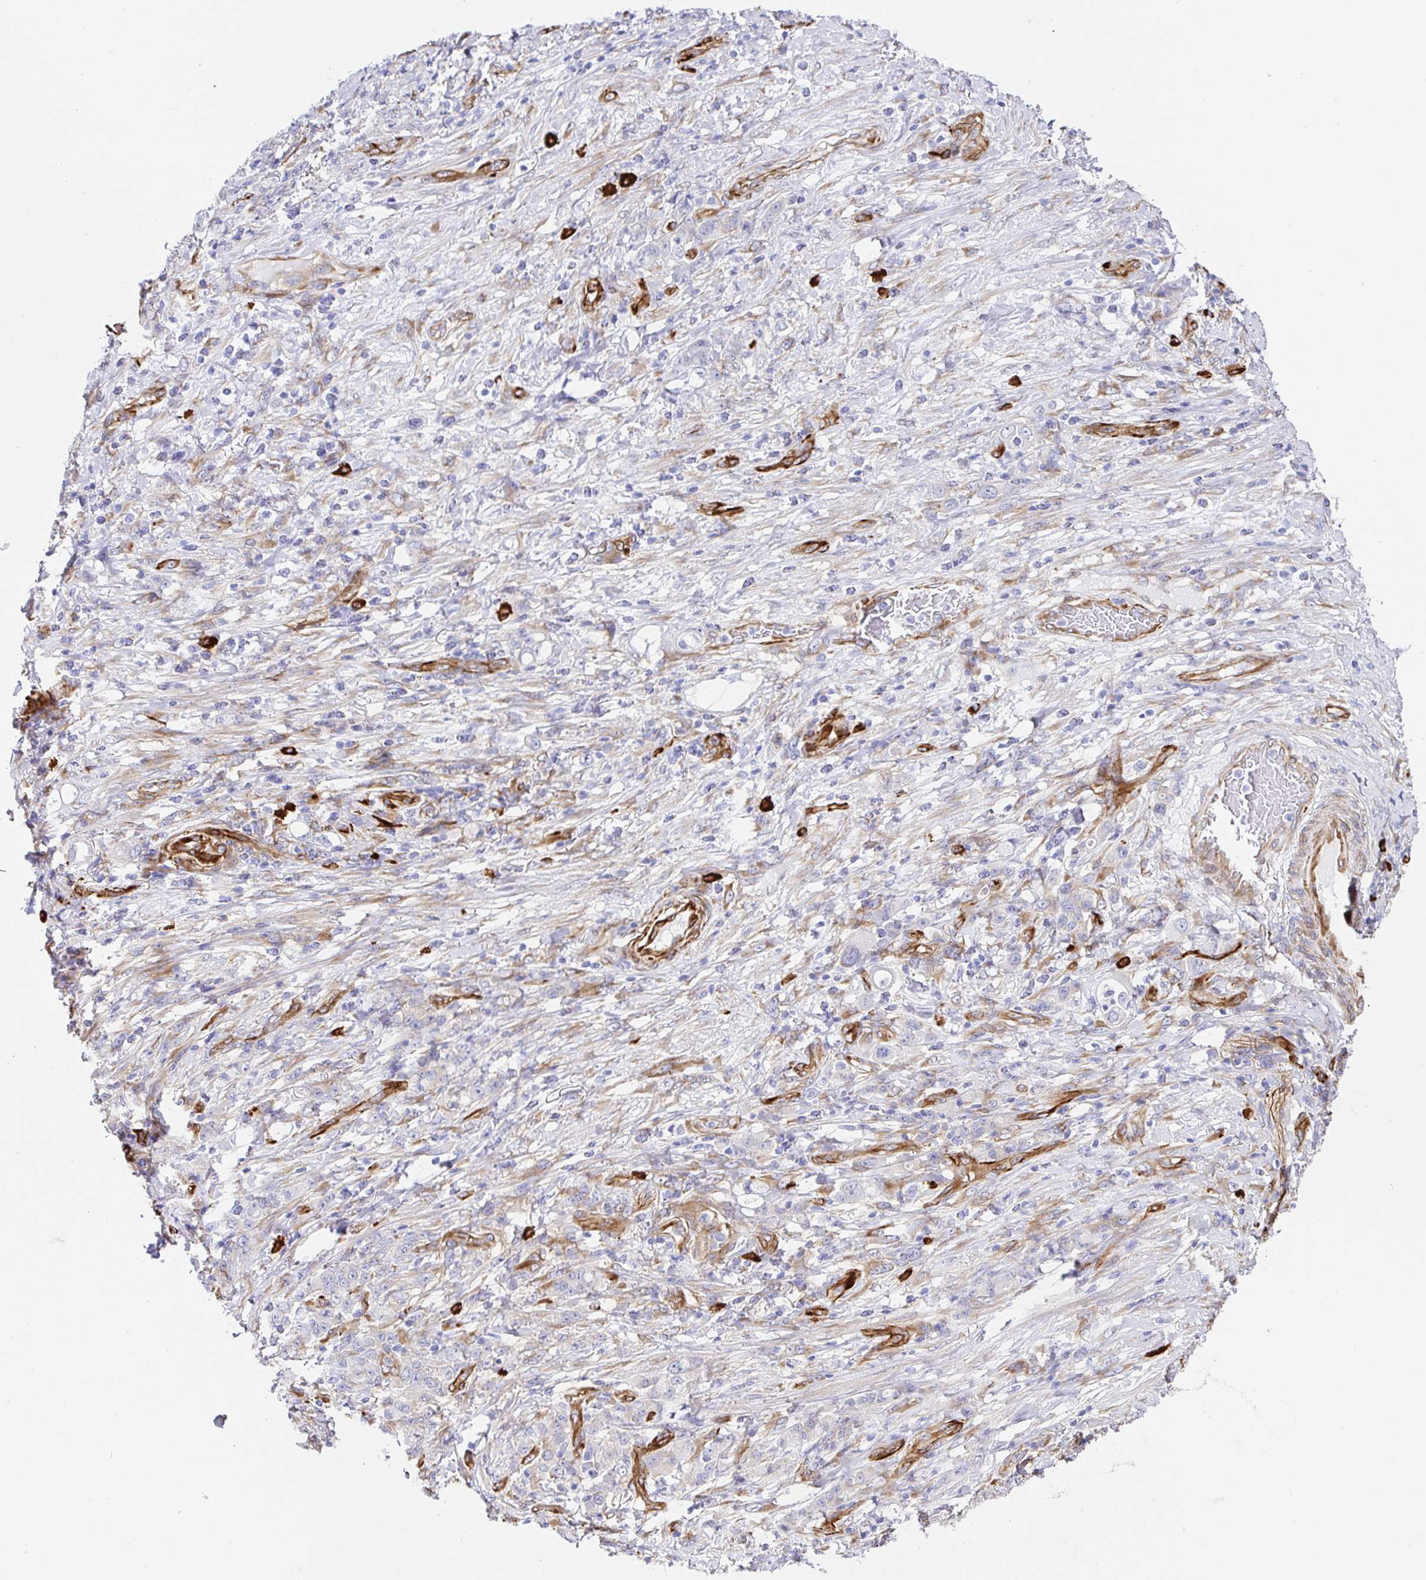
{"staining": {"intensity": "negative", "quantity": "none", "location": "none"}, "tissue": "stomach cancer", "cell_type": "Tumor cells", "image_type": "cancer", "snomed": [{"axis": "morphology", "description": "Adenocarcinoma, NOS"}, {"axis": "topography", "description": "Stomach"}], "caption": "A photomicrograph of human stomach adenocarcinoma is negative for staining in tumor cells. (DAB (3,3'-diaminobenzidine) IHC, high magnification).", "gene": "DOCK1", "patient": {"sex": "female", "age": 79}}